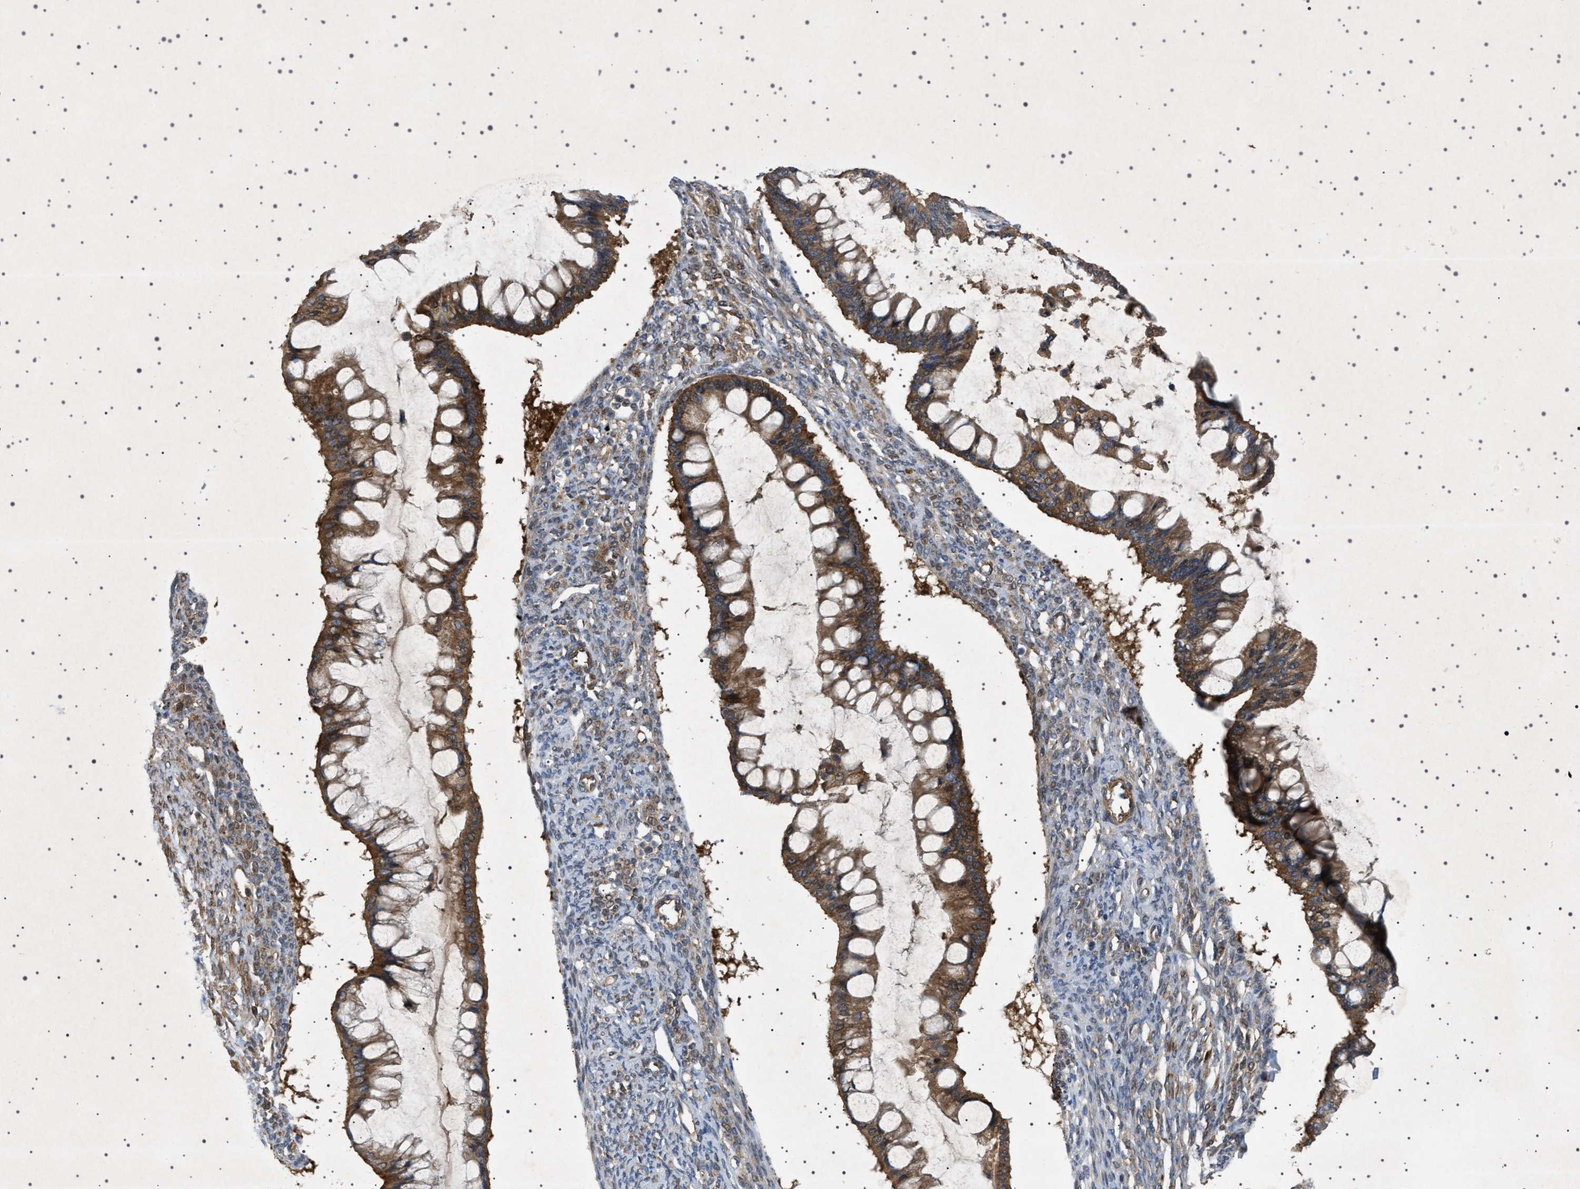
{"staining": {"intensity": "strong", "quantity": ">75%", "location": "cytoplasmic/membranous"}, "tissue": "ovarian cancer", "cell_type": "Tumor cells", "image_type": "cancer", "snomed": [{"axis": "morphology", "description": "Cystadenocarcinoma, mucinous, NOS"}, {"axis": "topography", "description": "Ovary"}], "caption": "Human ovarian mucinous cystadenocarcinoma stained for a protein (brown) exhibits strong cytoplasmic/membranous positive staining in approximately >75% of tumor cells.", "gene": "CCDC186", "patient": {"sex": "female", "age": 73}}